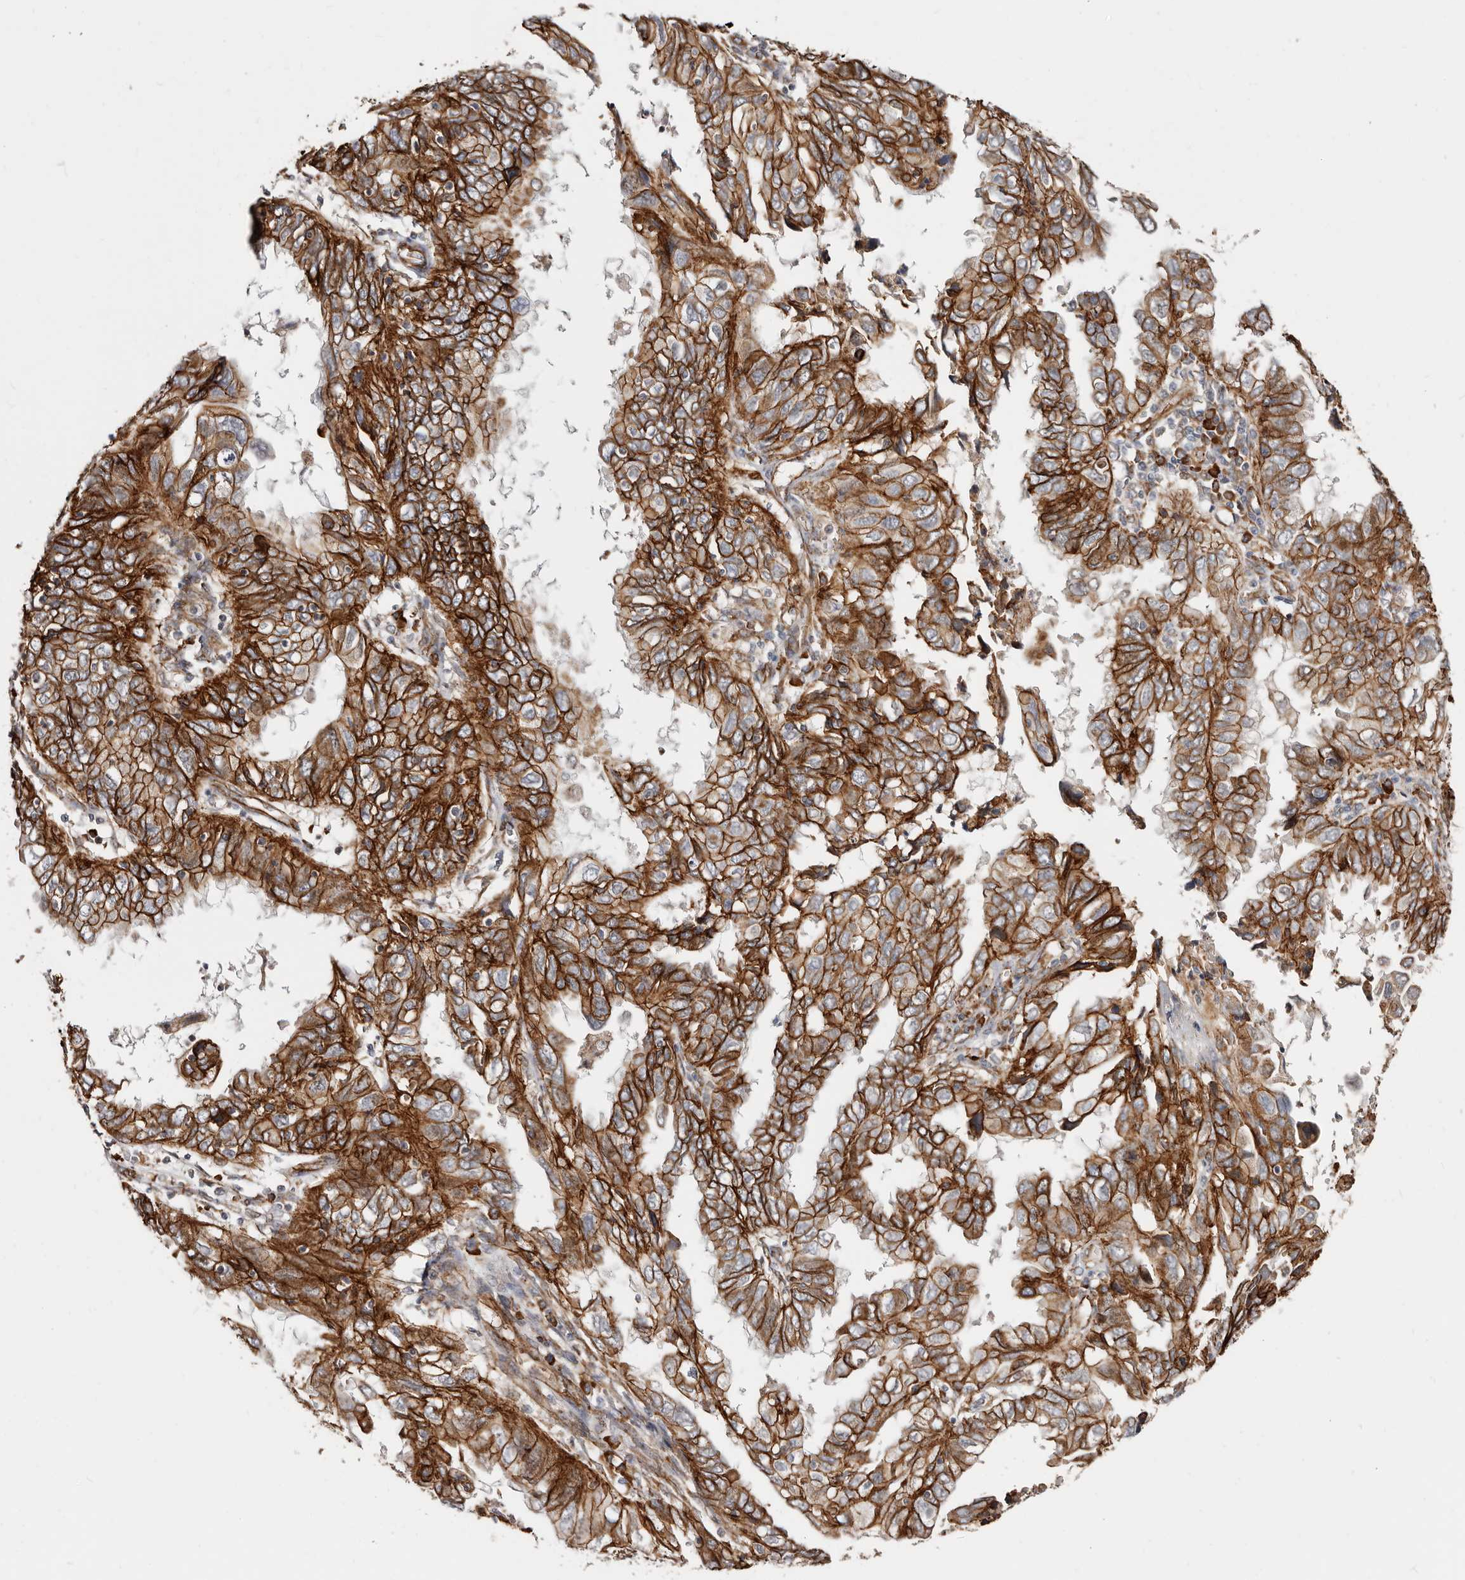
{"staining": {"intensity": "strong", "quantity": ">75%", "location": "cytoplasmic/membranous"}, "tissue": "endometrial cancer", "cell_type": "Tumor cells", "image_type": "cancer", "snomed": [{"axis": "morphology", "description": "Adenocarcinoma, NOS"}, {"axis": "topography", "description": "Uterus"}], "caption": "Immunohistochemical staining of endometrial cancer (adenocarcinoma) exhibits strong cytoplasmic/membranous protein staining in approximately >75% of tumor cells.", "gene": "CTNNB1", "patient": {"sex": "female", "age": 77}}